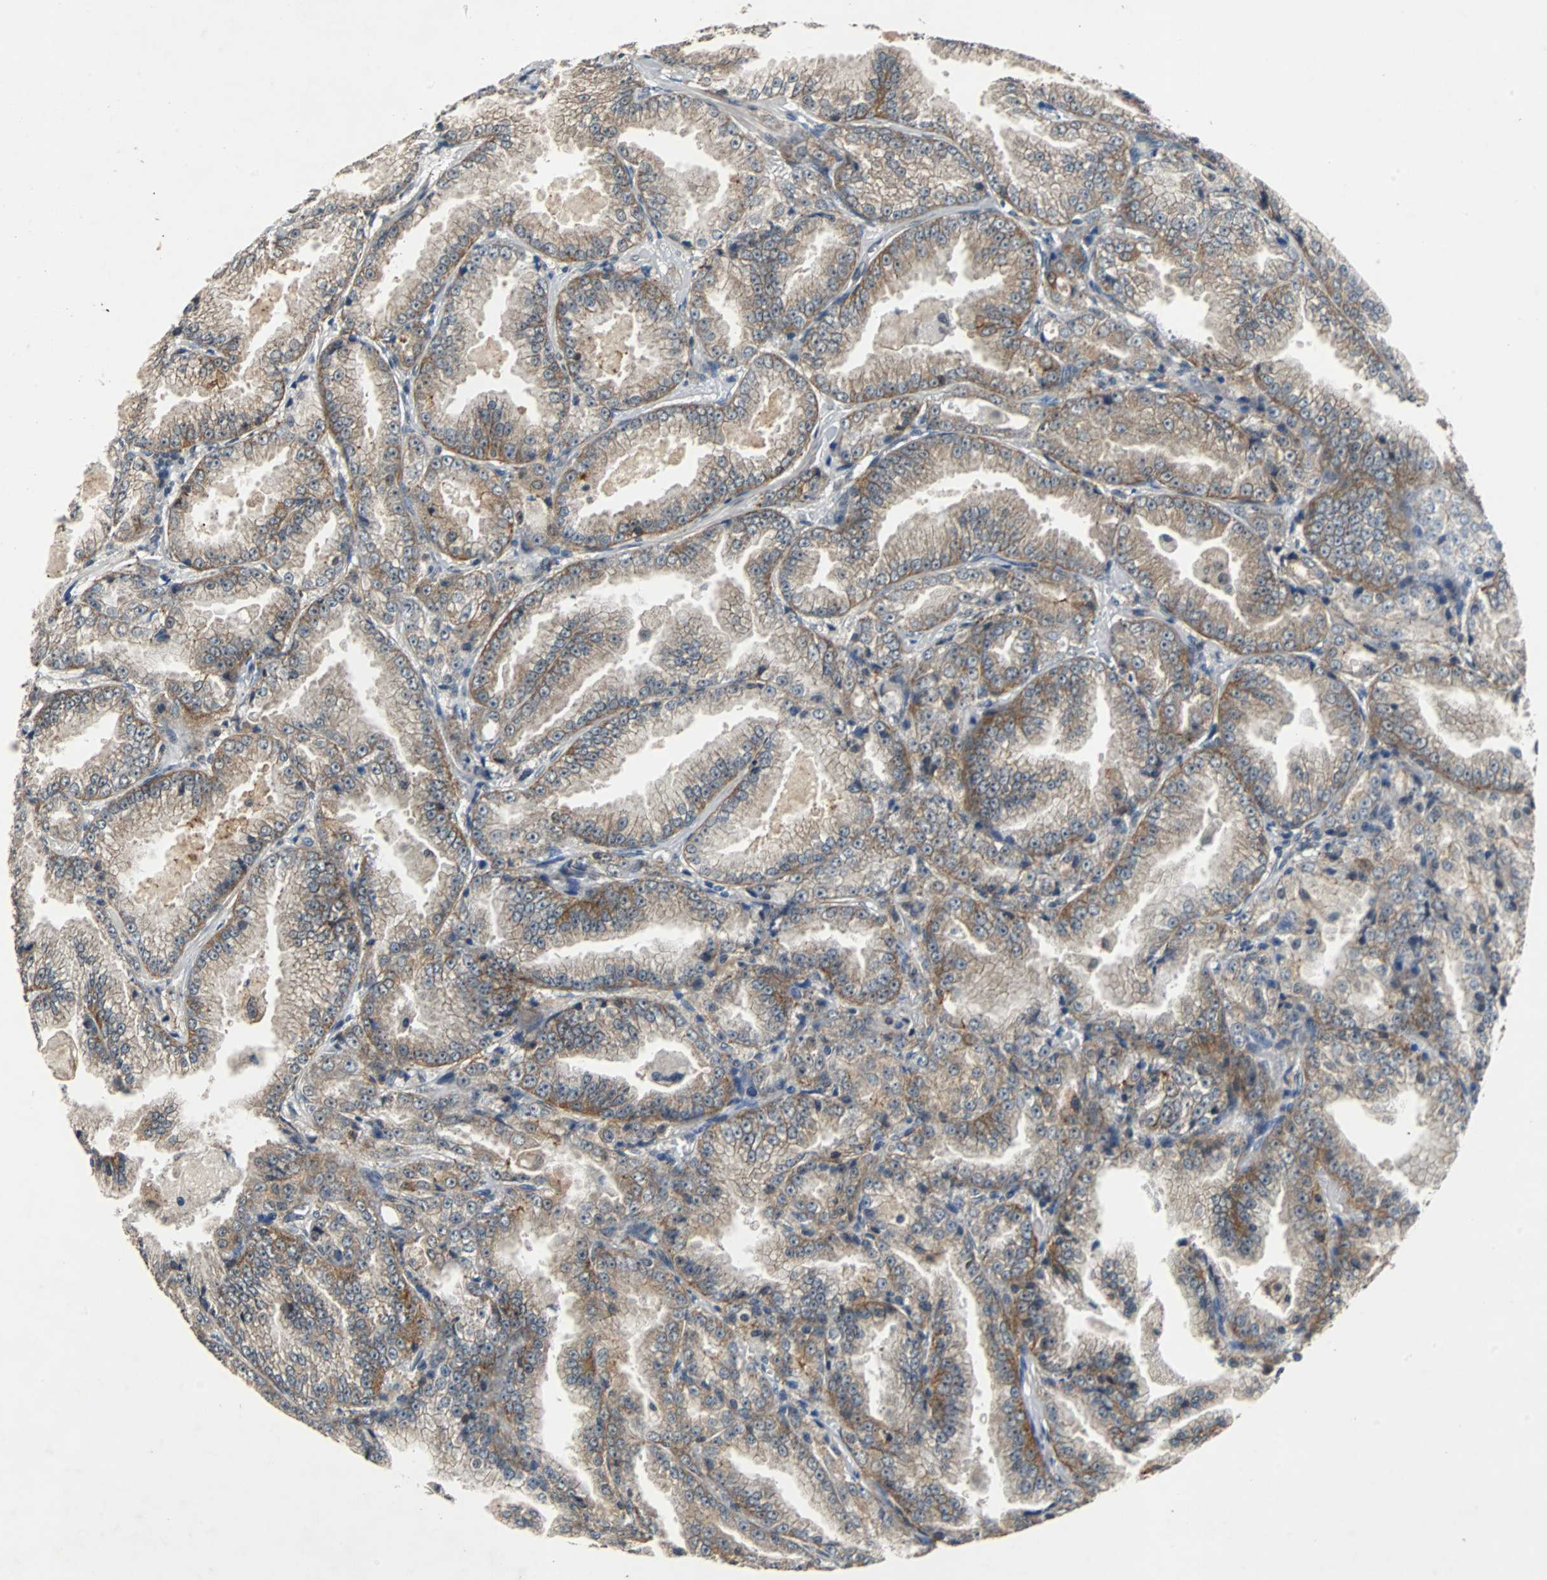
{"staining": {"intensity": "weak", "quantity": ">75%", "location": "cytoplasmic/membranous"}, "tissue": "prostate cancer", "cell_type": "Tumor cells", "image_type": "cancer", "snomed": [{"axis": "morphology", "description": "Adenocarcinoma, High grade"}, {"axis": "topography", "description": "Prostate"}], "caption": "Immunohistochemical staining of prostate cancer demonstrates low levels of weak cytoplasmic/membranous staining in about >75% of tumor cells.", "gene": "LSR", "patient": {"sex": "male", "age": 61}}